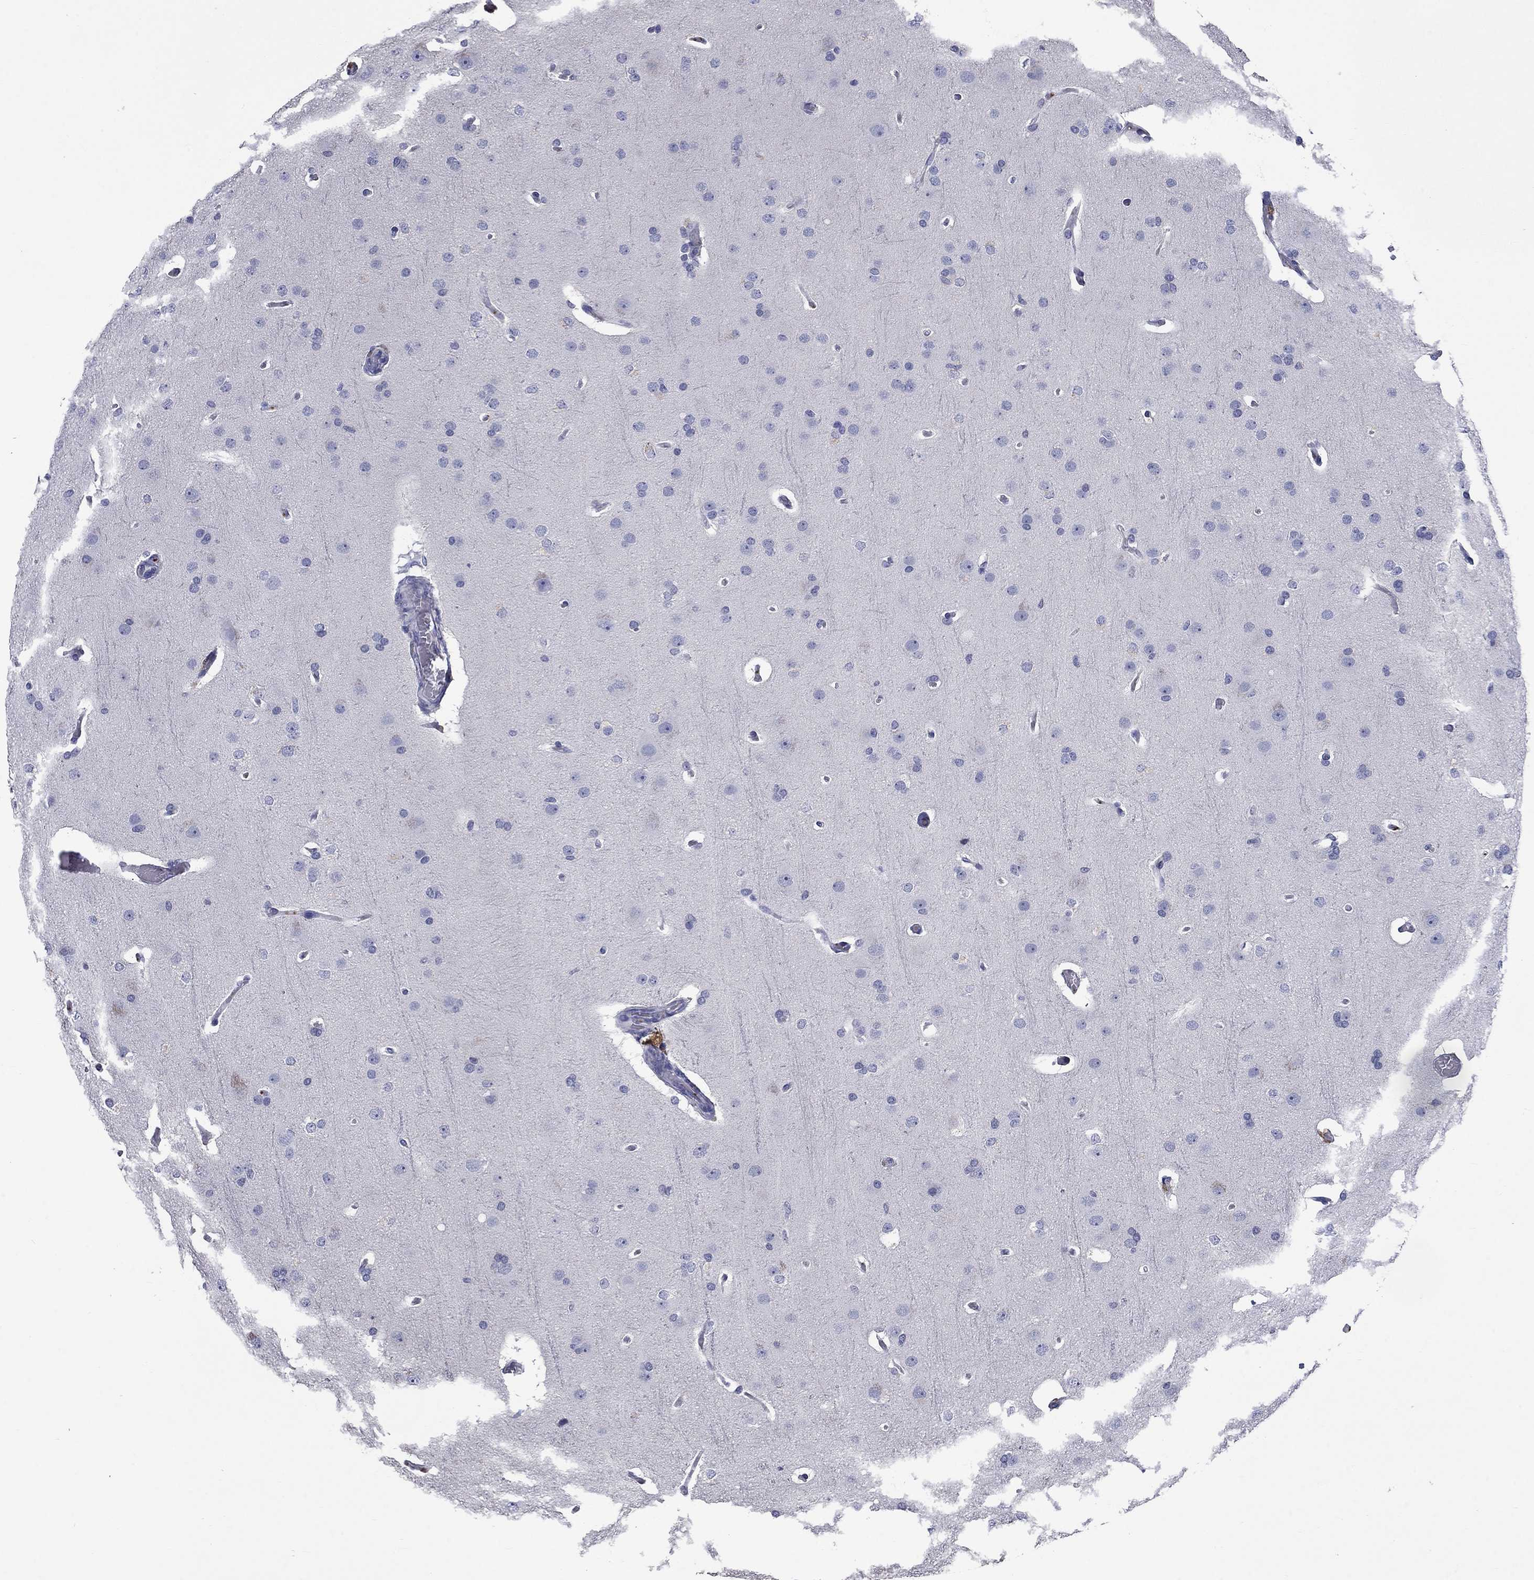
{"staining": {"intensity": "negative", "quantity": "none", "location": "none"}, "tissue": "glioma", "cell_type": "Tumor cells", "image_type": "cancer", "snomed": [{"axis": "morphology", "description": "Glioma, malignant, Low grade"}, {"axis": "topography", "description": "Brain"}], "caption": "There is no significant staining in tumor cells of glioma.", "gene": "PLEK", "patient": {"sex": "male", "age": 41}}